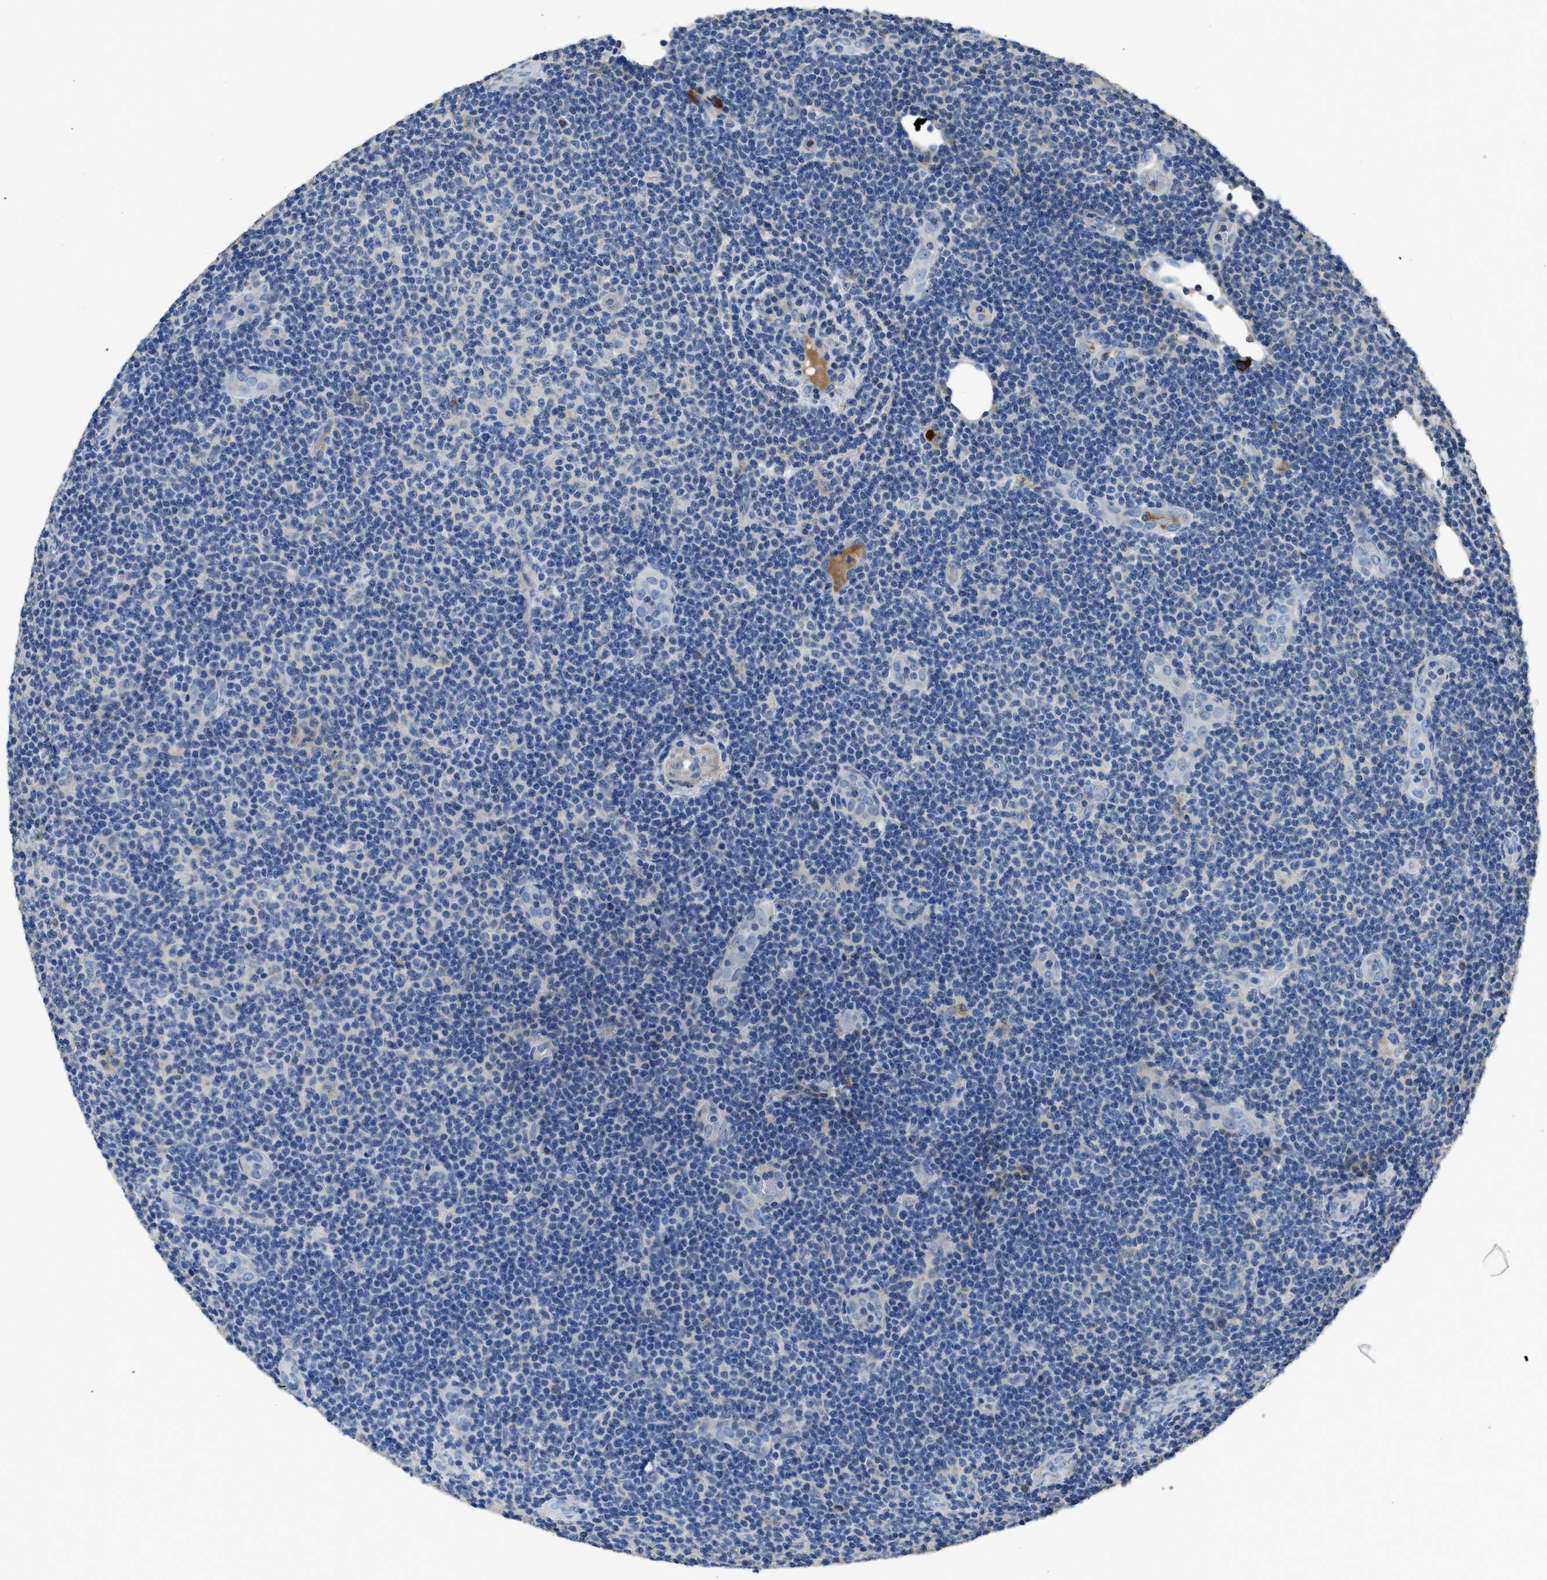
{"staining": {"intensity": "negative", "quantity": "none", "location": "none"}, "tissue": "lymphoma", "cell_type": "Tumor cells", "image_type": "cancer", "snomed": [{"axis": "morphology", "description": "Malignant lymphoma, non-Hodgkin's type, Low grade"}, {"axis": "topography", "description": "Lymph node"}], "caption": "Micrograph shows no protein expression in tumor cells of malignant lymphoma, non-Hodgkin's type (low-grade) tissue. (IHC, brightfield microscopy, high magnification).", "gene": "SGCZ", "patient": {"sex": "male", "age": 83}}